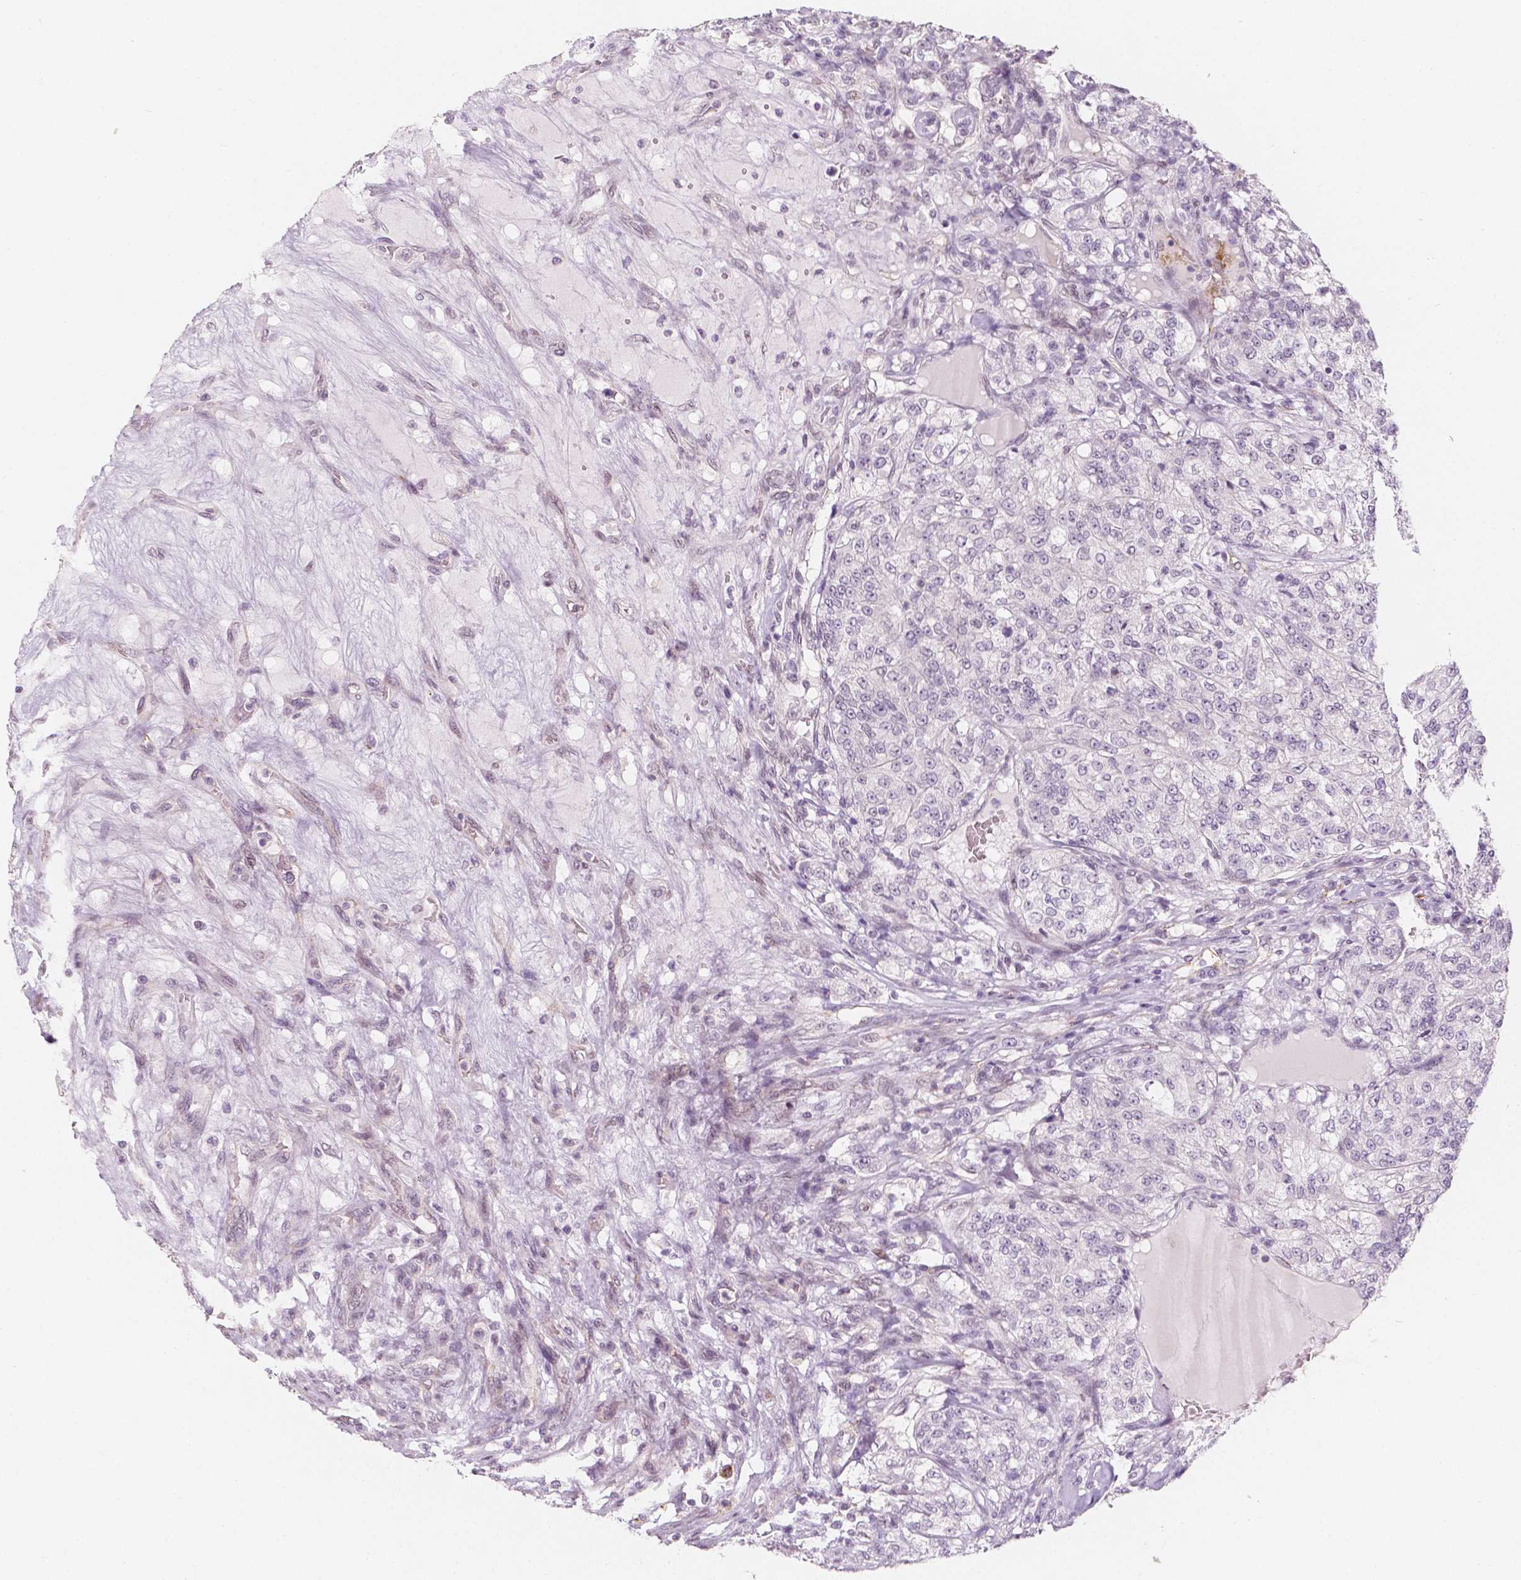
{"staining": {"intensity": "negative", "quantity": "none", "location": "none"}, "tissue": "renal cancer", "cell_type": "Tumor cells", "image_type": "cancer", "snomed": [{"axis": "morphology", "description": "Adenocarcinoma, NOS"}, {"axis": "topography", "description": "Kidney"}], "caption": "DAB immunohistochemical staining of human adenocarcinoma (renal) displays no significant positivity in tumor cells.", "gene": "KDM5B", "patient": {"sex": "female", "age": 63}}